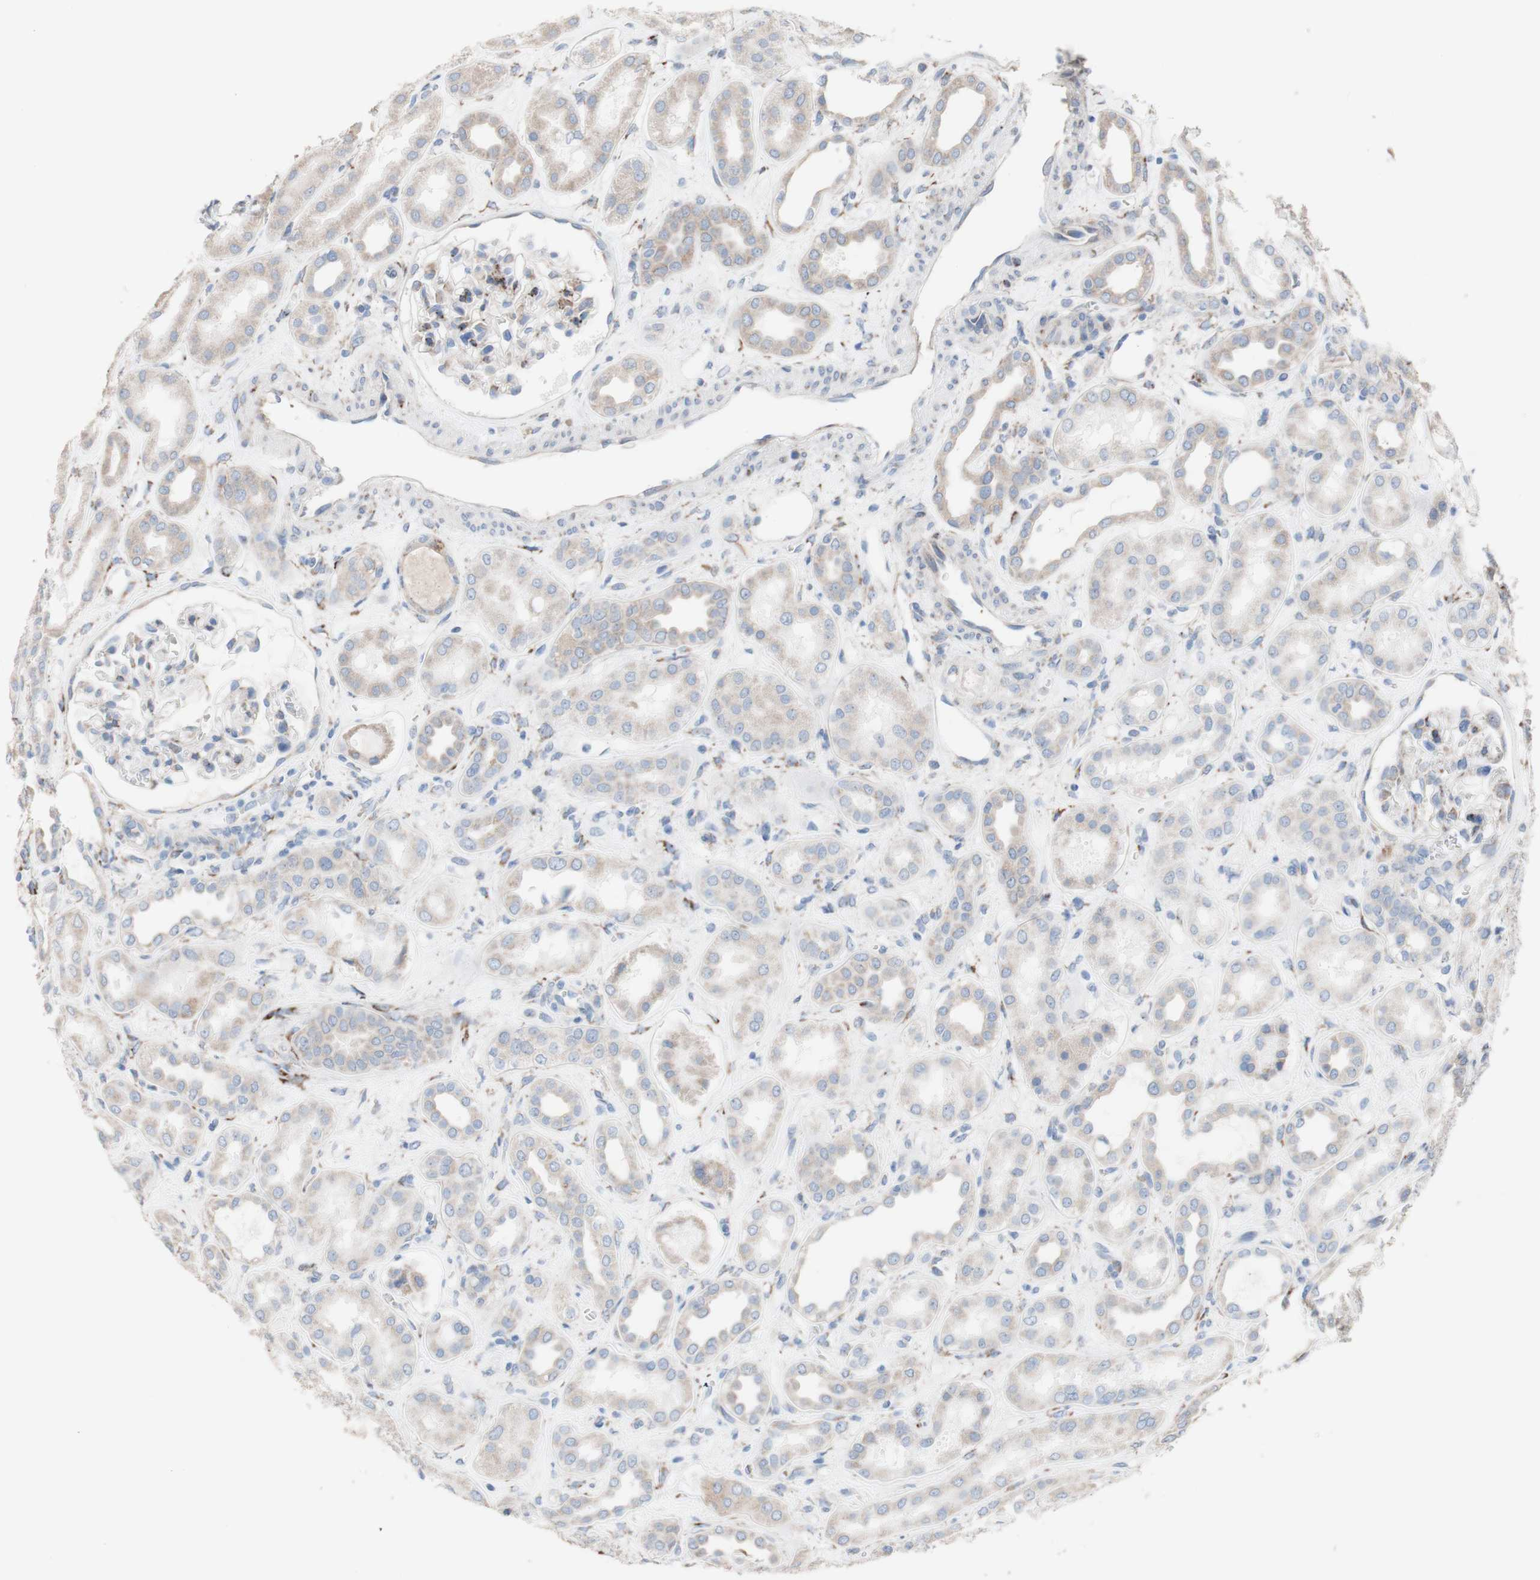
{"staining": {"intensity": "moderate", "quantity": "25%-75%", "location": "cytoplasmic/membranous"}, "tissue": "kidney", "cell_type": "Cells in glomeruli", "image_type": "normal", "snomed": [{"axis": "morphology", "description": "Normal tissue, NOS"}, {"axis": "topography", "description": "Kidney"}], "caption": "High-magnification brightfield microscopy of normal kidney stained with DAB (brown) and counterstained with hematoxylin (blue). cells in glomeruli exhibit moderate cytoplasmic/membranous staining is present in about25%-75% of cells. The staining was performed using DAB to visualize the protein expression in brown, while the nuclei were stained in blue with hematoxylin (Magnification: 20x).", "gene": "AGPAT5", "patient": {"sex": "male", "age": 59}}